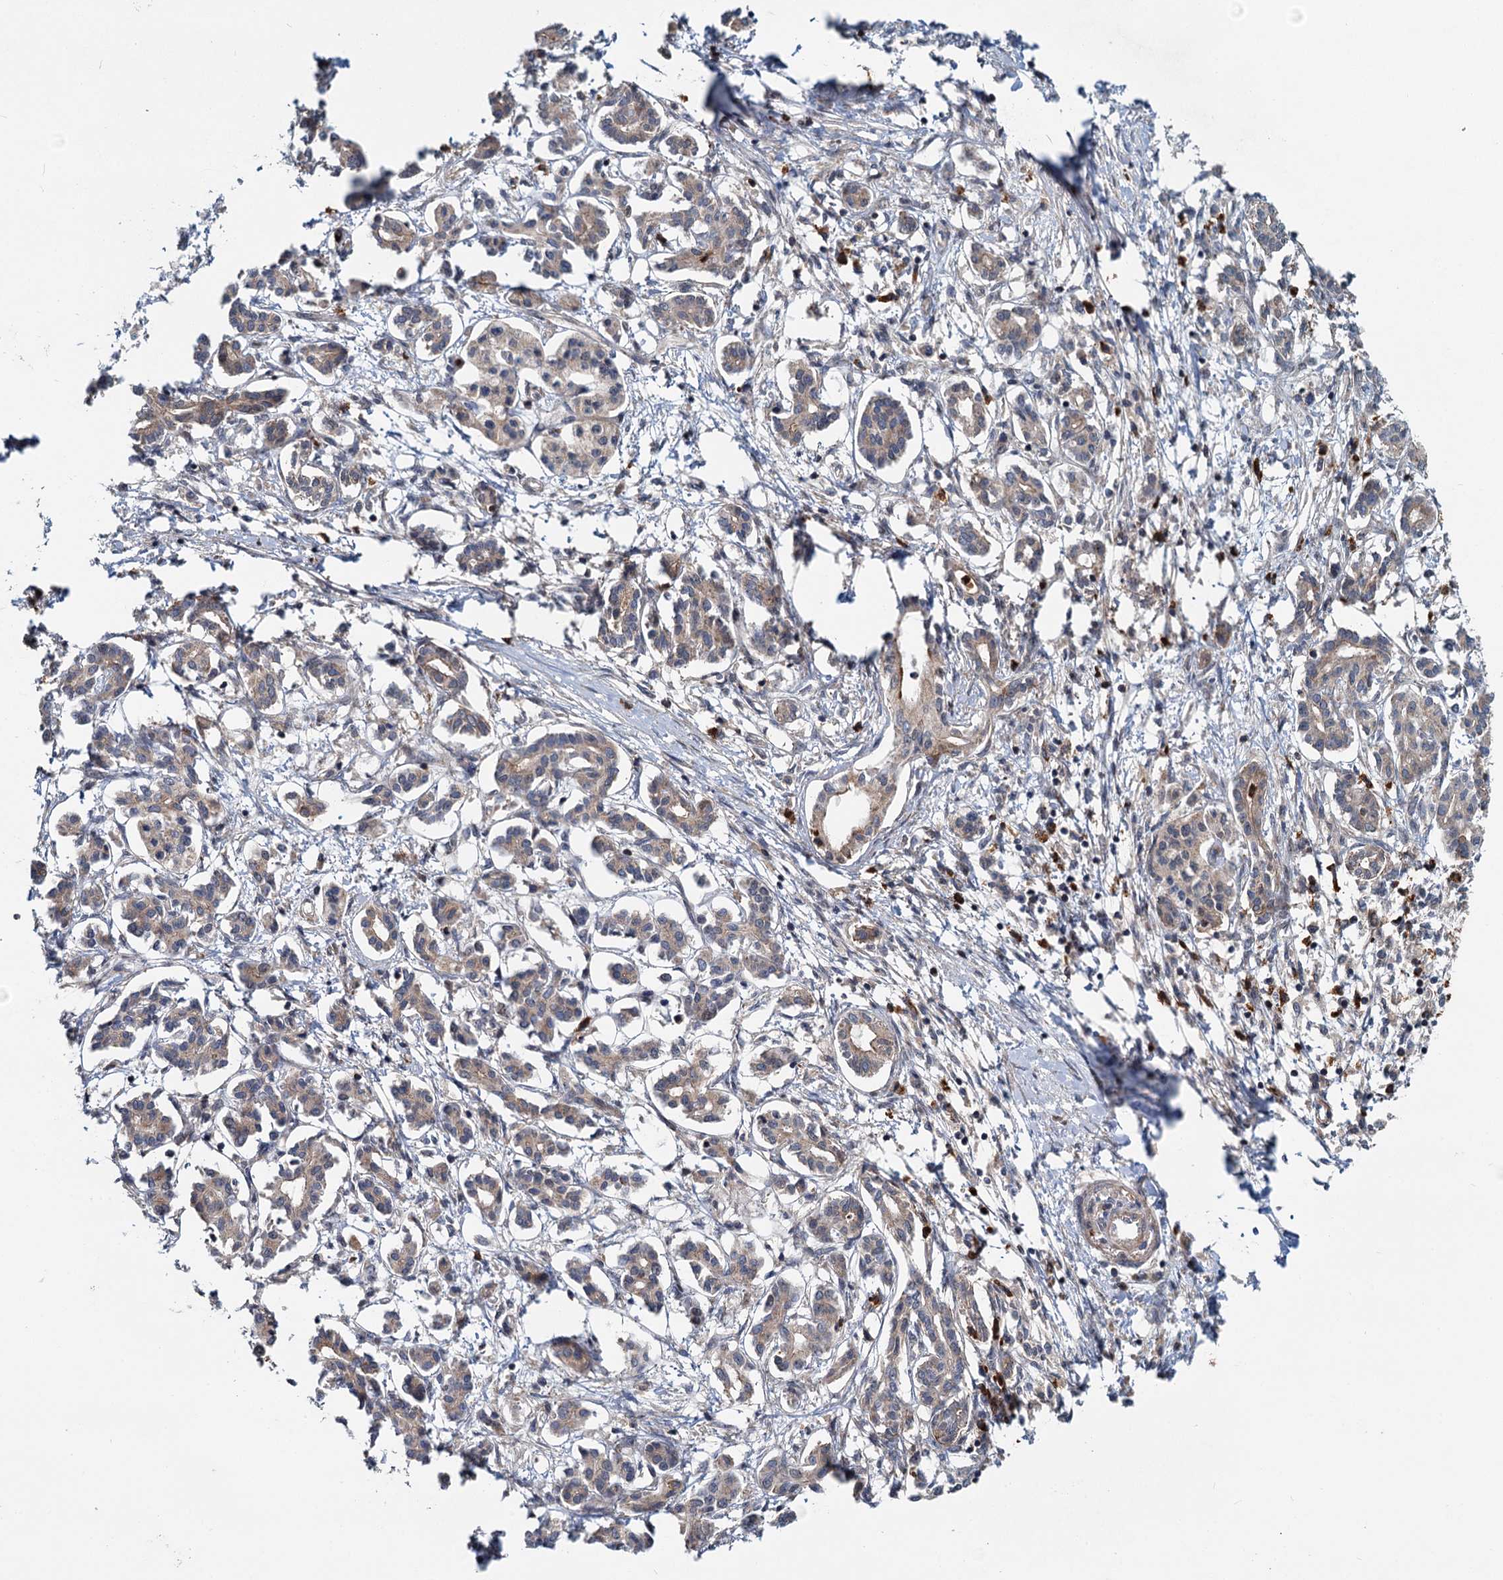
{"staining": {"intensity": "weak", "quantity": "25%-75%", "location": "cytoplasmic/membranous"}, "tissue": "pancreatic cancer", "cell_type": "Tumor cells", "image_type": "cancer", "snomed": [{"axis": "morphology", "description": "Adenocarcinoma, NOS"}, {"axis": "topography", "description": "Pancreas"}], "caption": "Pancreatic adenocarcinoma stained for a protein (brown) demonstrates weak cytoplasmic/membranous positive staining in about 25%-75% of tumor cells.", "gene": "ADCY2", "patient": {"sex": "female", "age": 50}}